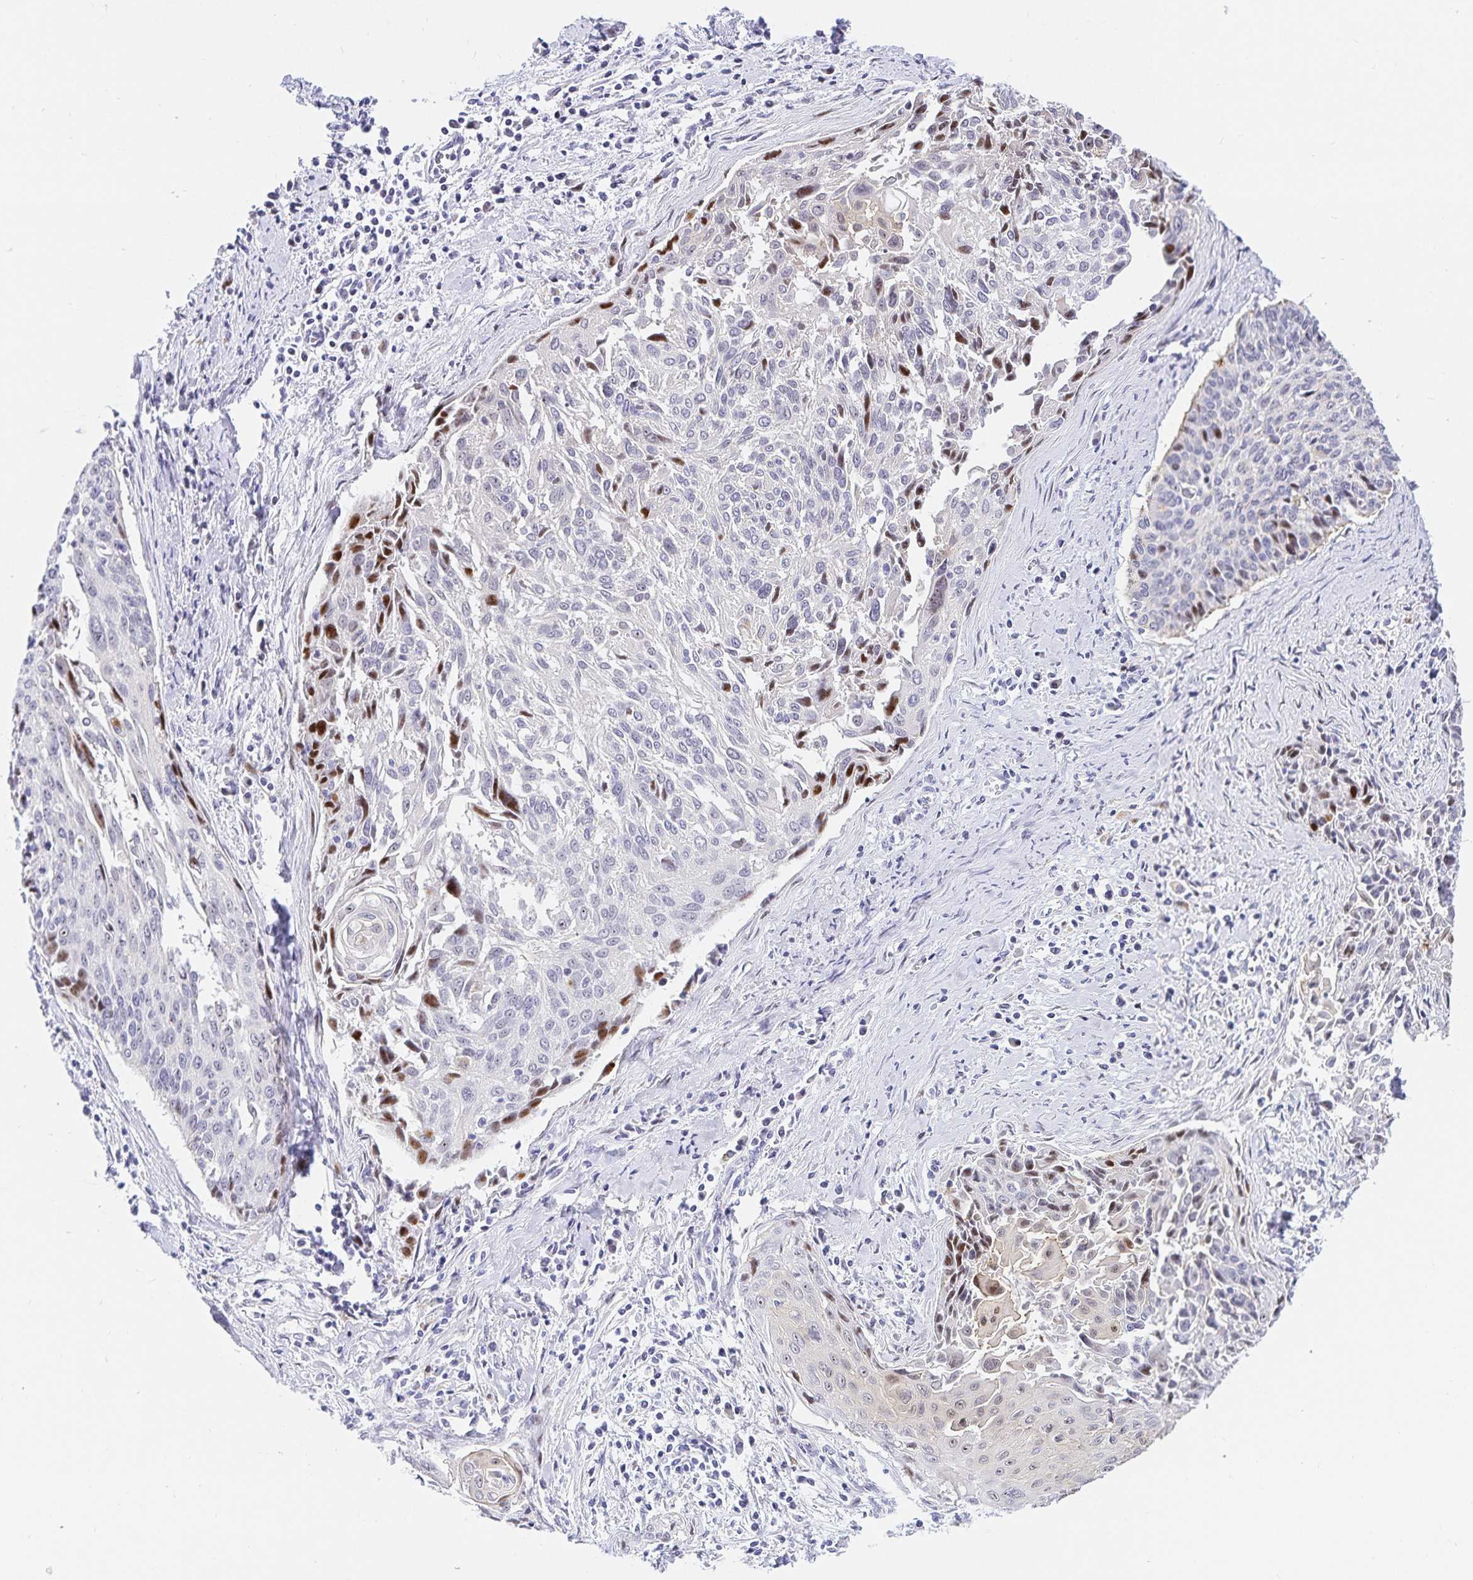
{"staining": {"intensity": "moderate", "quantity": "<25%", "location": "nuclear"}, "tissue": "cervical cancer", "cell_type": "Tumor cells", "image_type": "cancer", "snomed": [{"axis": "morphology", "description": "Squamous cell carcinoma, NOS"}, {"axis": "topography", "description": "Cervix"}], "caption": "Cervical squamous cell carcinoma was stained to show a protein in brown. There is low levels of moderate nuclear staining in approximately <25% of tumor cells. The staining was performed using DAB (3,3'-diaminobenzidine) to visualize the protein expression in brown, while the nuclei were stained in blue with hematoxylin (Magnification: 20x).", "gene": "KBTBD13", "patient": {"sex": "female", "age": 55}}